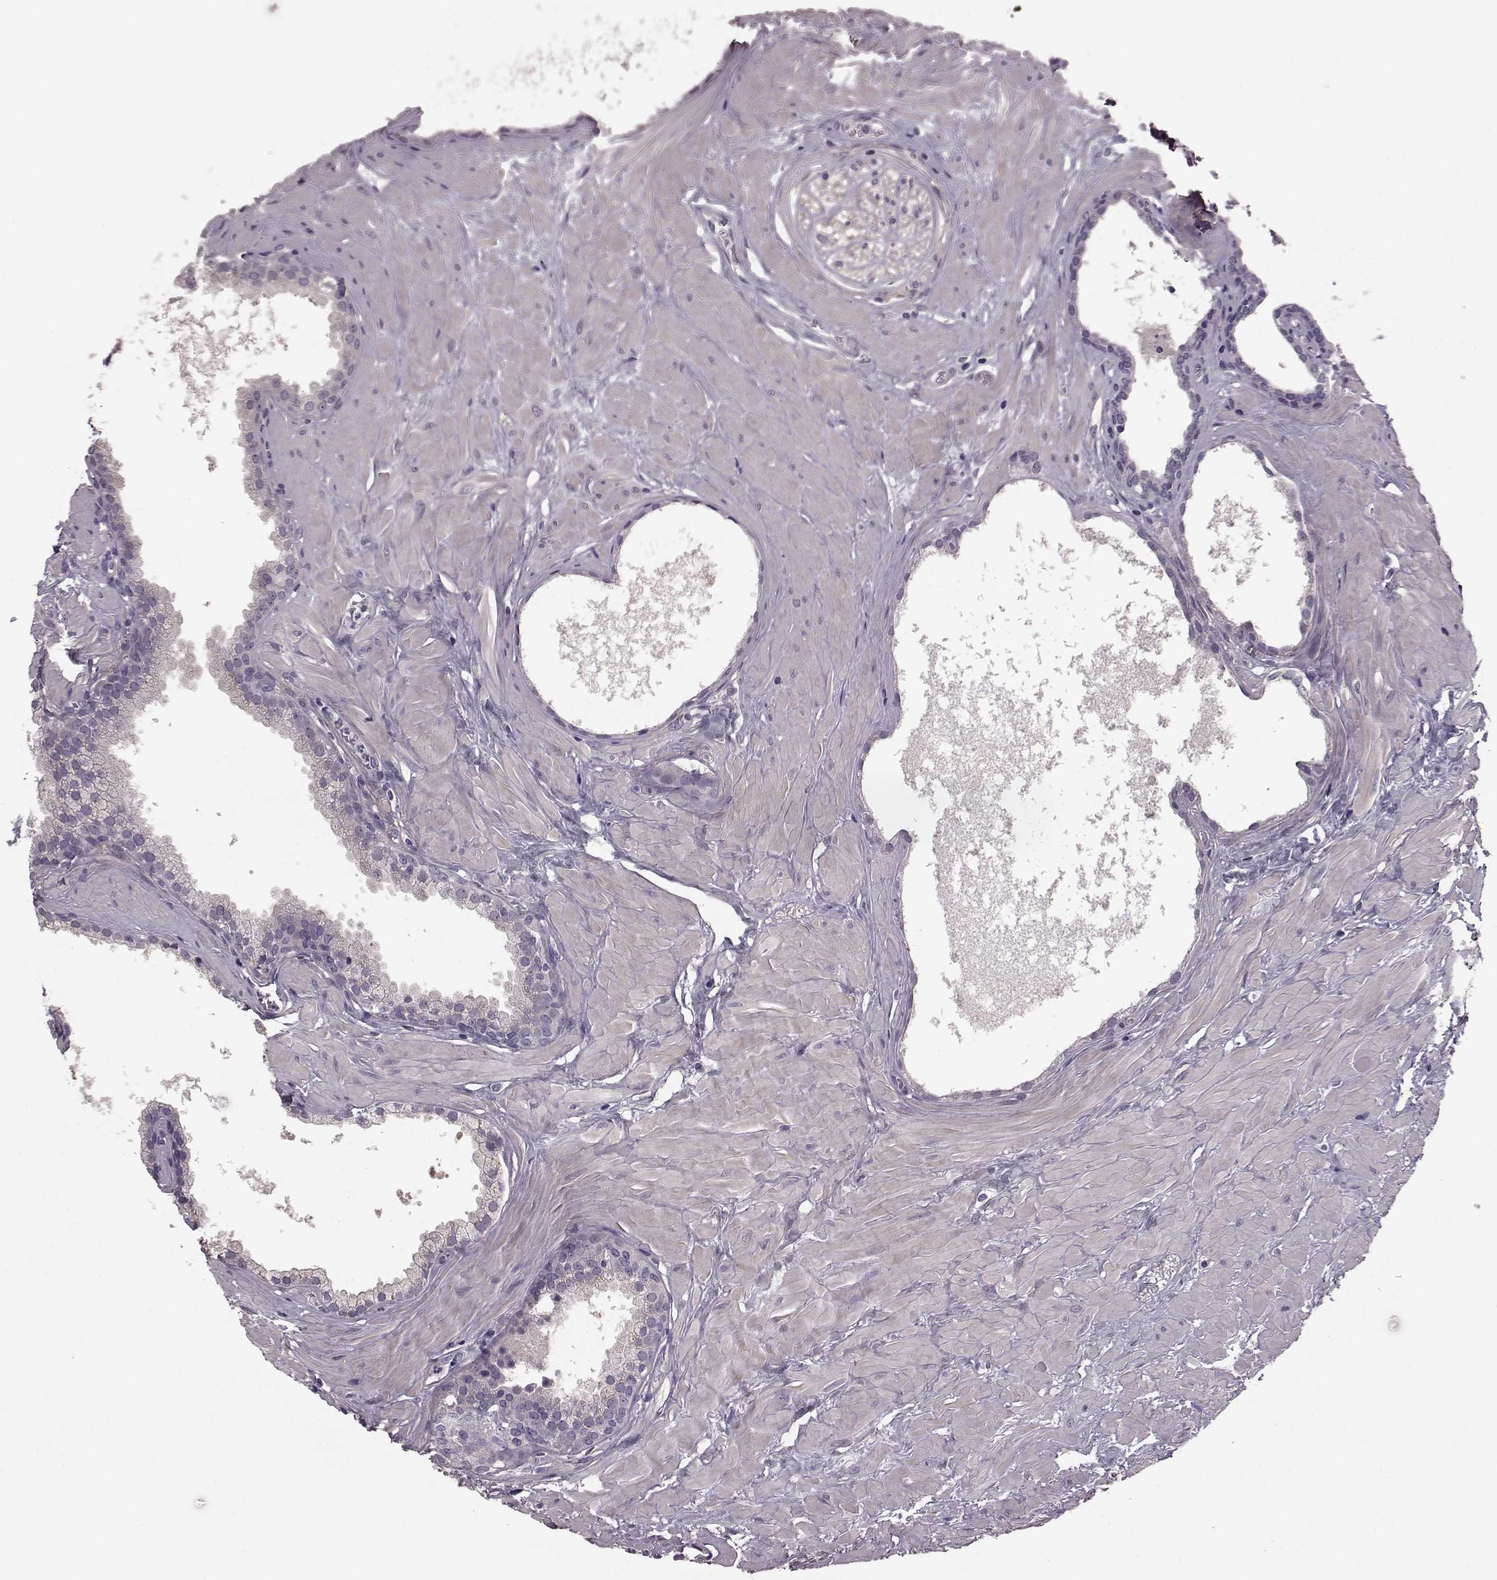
{"staining": {"intensity": "negative", "quantity": "none", "location": "none"}, "tissue": "prostate", "cell_type": "Glandular cells", "image_type": "normal", "snomed": [{"axis": "morphology", "description": "Normal tissue, NOS"}, {"axis": "topography", "description": "Prostate"}], "caption": "This is a histopathology image of immunohistochemistry (IHC) staining of normal prostate, which shows no positivity in glandular cells. (DAB IHC, high magnification).", "gene": "GRK1", "patient": {"sex": "male", "age": 48}}